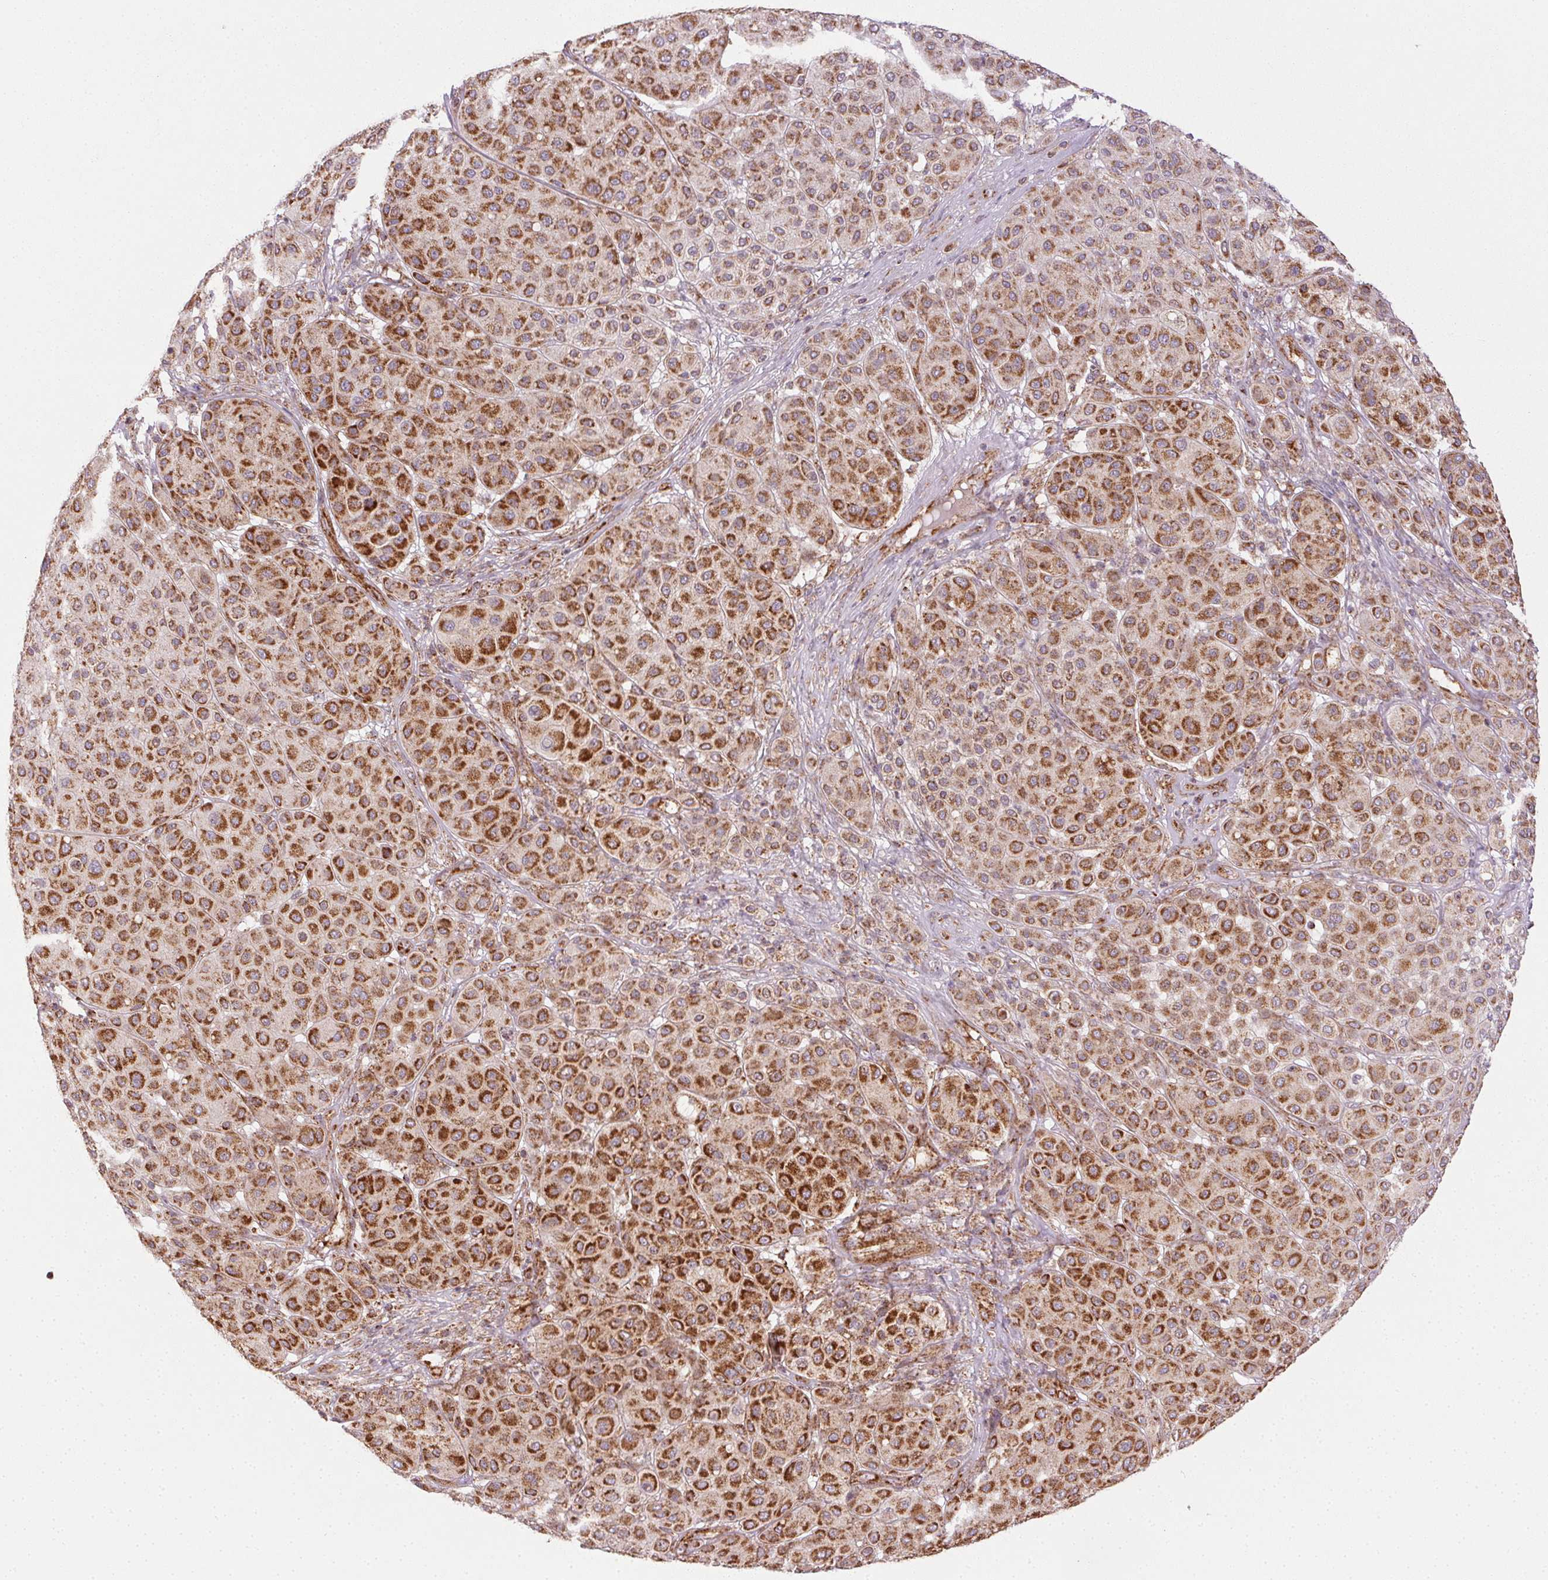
{"staining": {"intensity": "strong", "quantity": ">75%", "location": "cytoplasmic/membranous"}, "tissue": "melanoma", "cell_type": "Tumor cells", "image_type": "cancer", "snomed": [{"axis": "morphology", "description": "Malignant melanoma, Metastatic site"}, {"axis": "topography", "description": "Smooth muscle"}], "caption": "Brown immunohistochemical staining in melanoma reveals strong cytoplasmic/membranous positivity in about >75% of tumor cells.", "gene": "CLPB", "patient": {"sex": "male", "age": 41}}